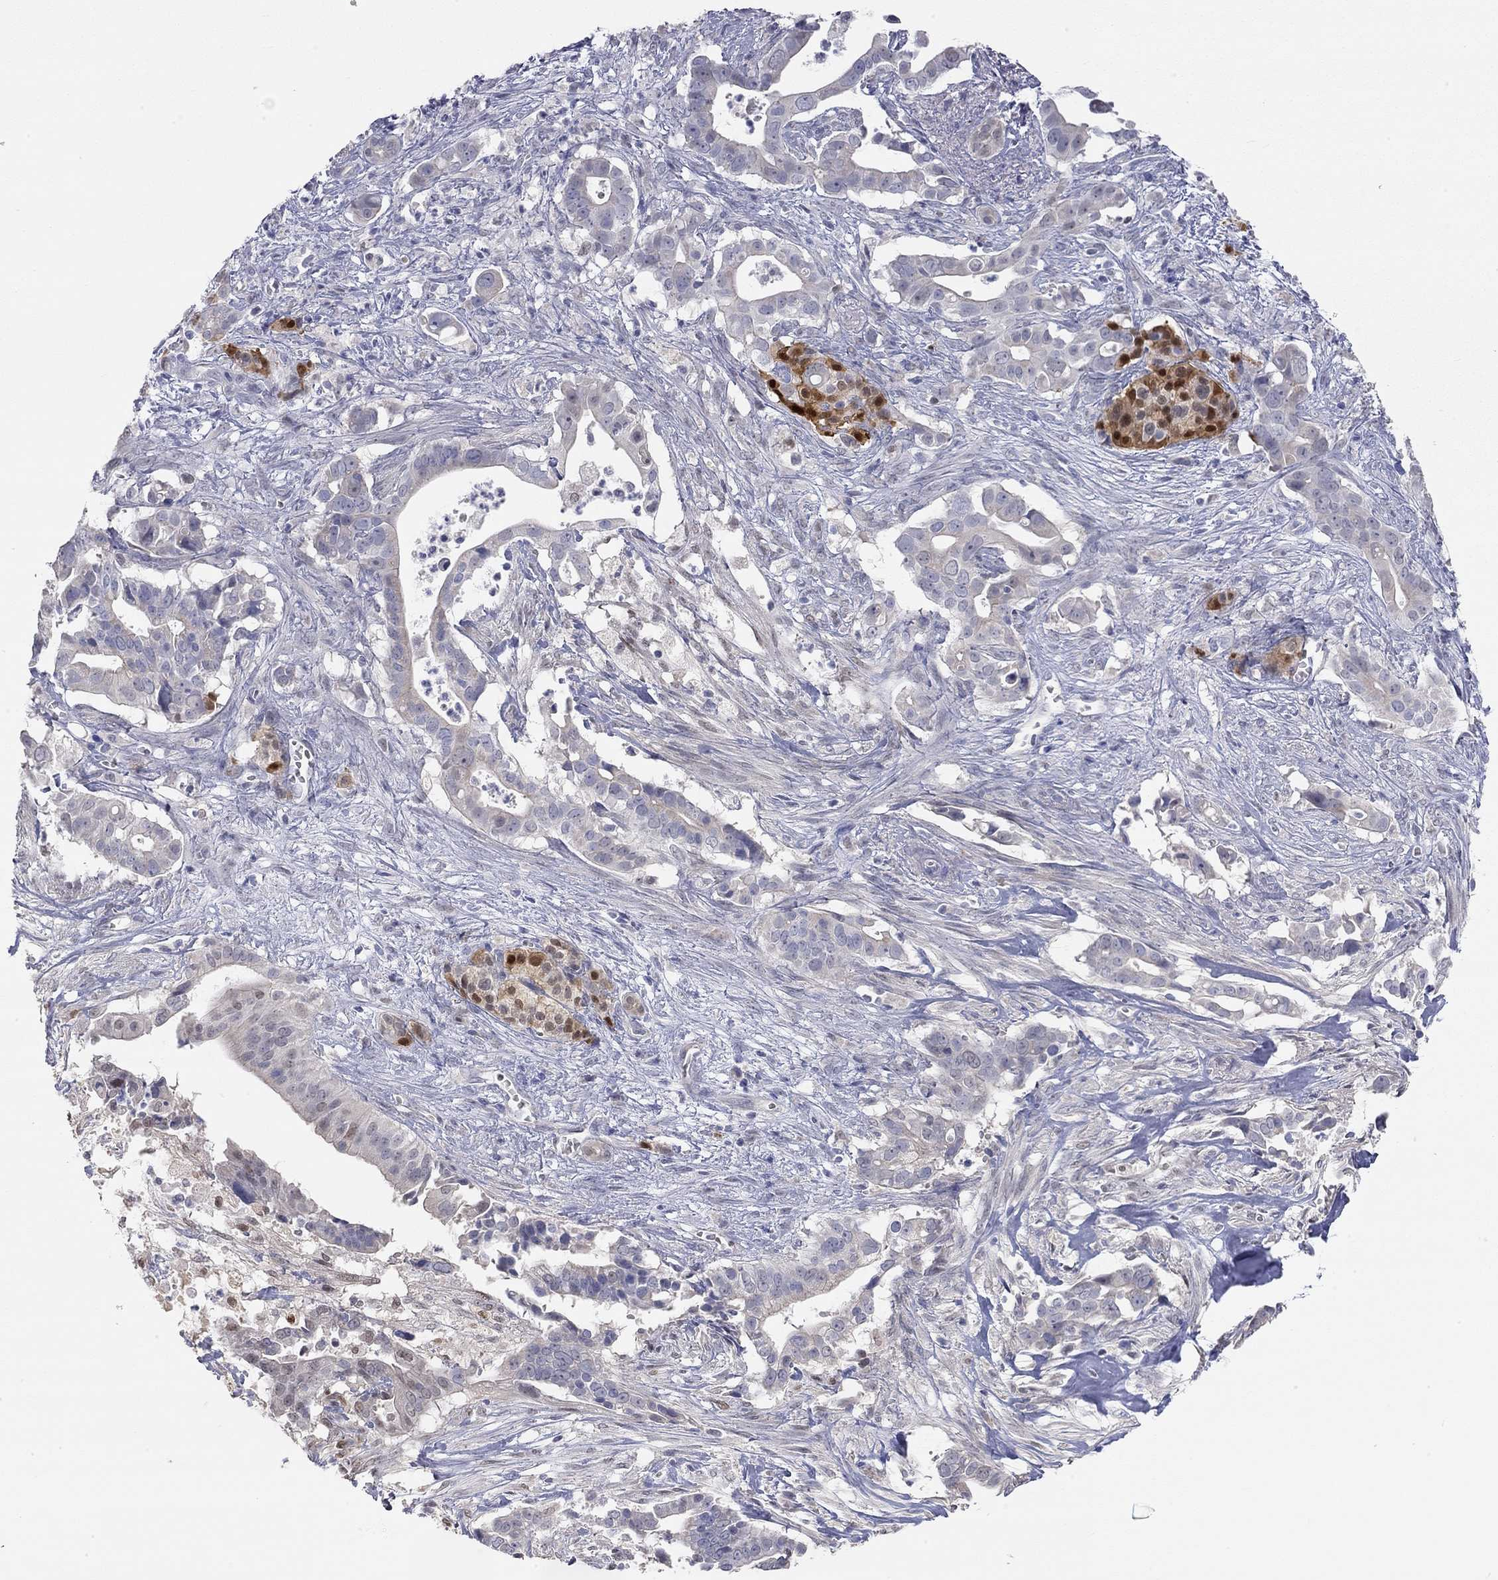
{"staining": {"intensity": "negative", "quantity": "none", "location": "none"}, "tissue": "pancreatic cancer", "cell_type": "Tumor cells", "image_type": "cancer", "snomed": [{"axis": "morphology", "description": "Adenocarcinoma, NOS"}, {"axis": "topography", "description": "Pancreas"}], "caption": "This is an IHC image of human pancreatic cancer (adenocarcinoma). There is no expression in tumor cells.", "gene": "PAPSS2", "patient": {"sex": "male", "age": 61}}